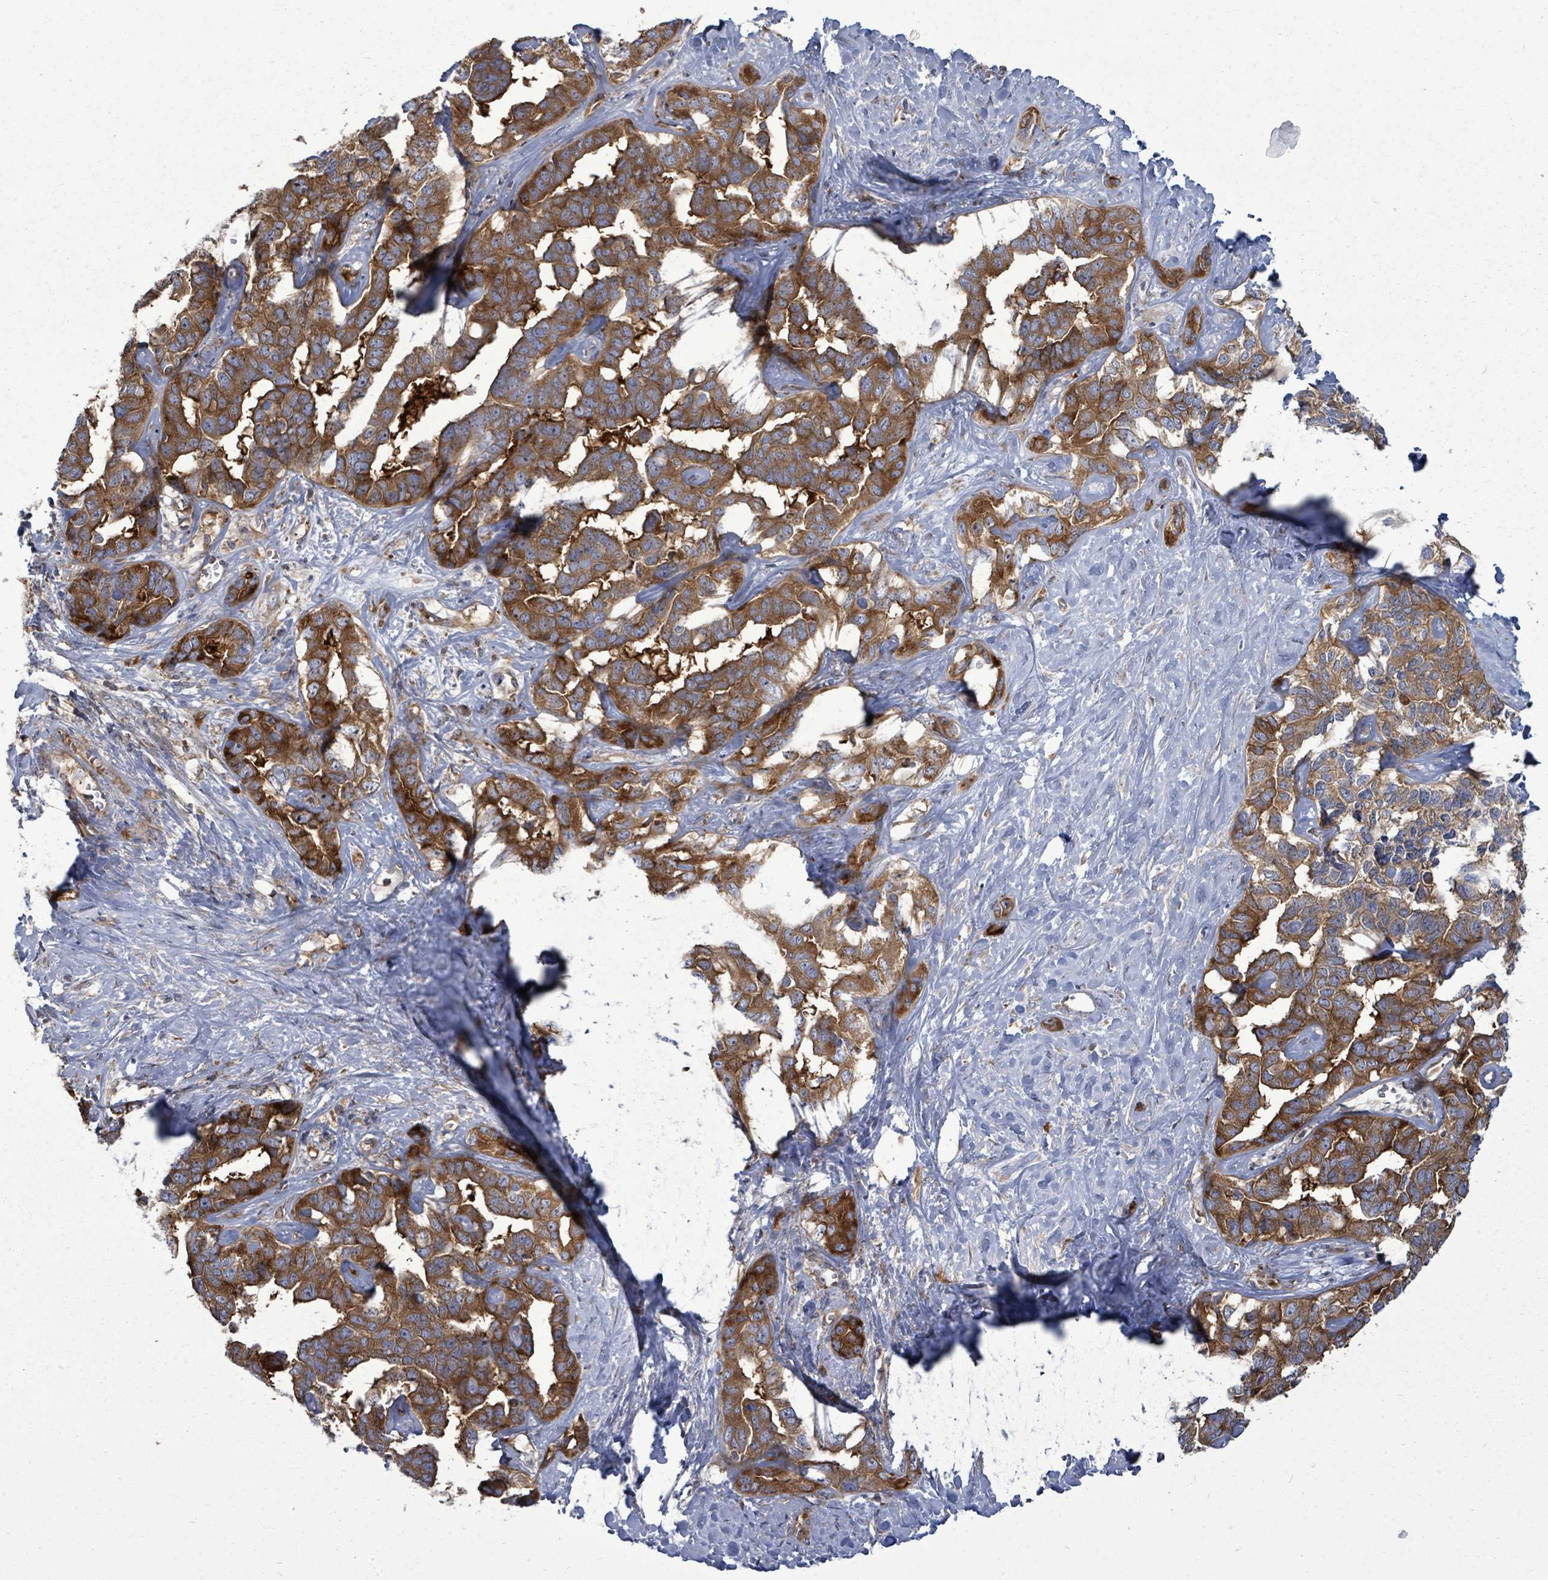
{"staining": {"intensity": "moderate", "quantity": ">75%", "location": "cytoplasmic/membranous"}, "tissue": "liver cancer", "cell_type": "Tumor cells", "image_type": "cancer", "snomed": [{"axis": "morphology", "description": "Cholangiocarcinoma"}, {"axis": "topography", "description": "Liver"}], "caption": "Liver cancer stained for a protein (brown) shows moderate cytoplasmic/membranous positive positivity in approximately >75% of tumor cells.", "gene": "EIF3C", "patient": {"sex": "male", "age": 59}}